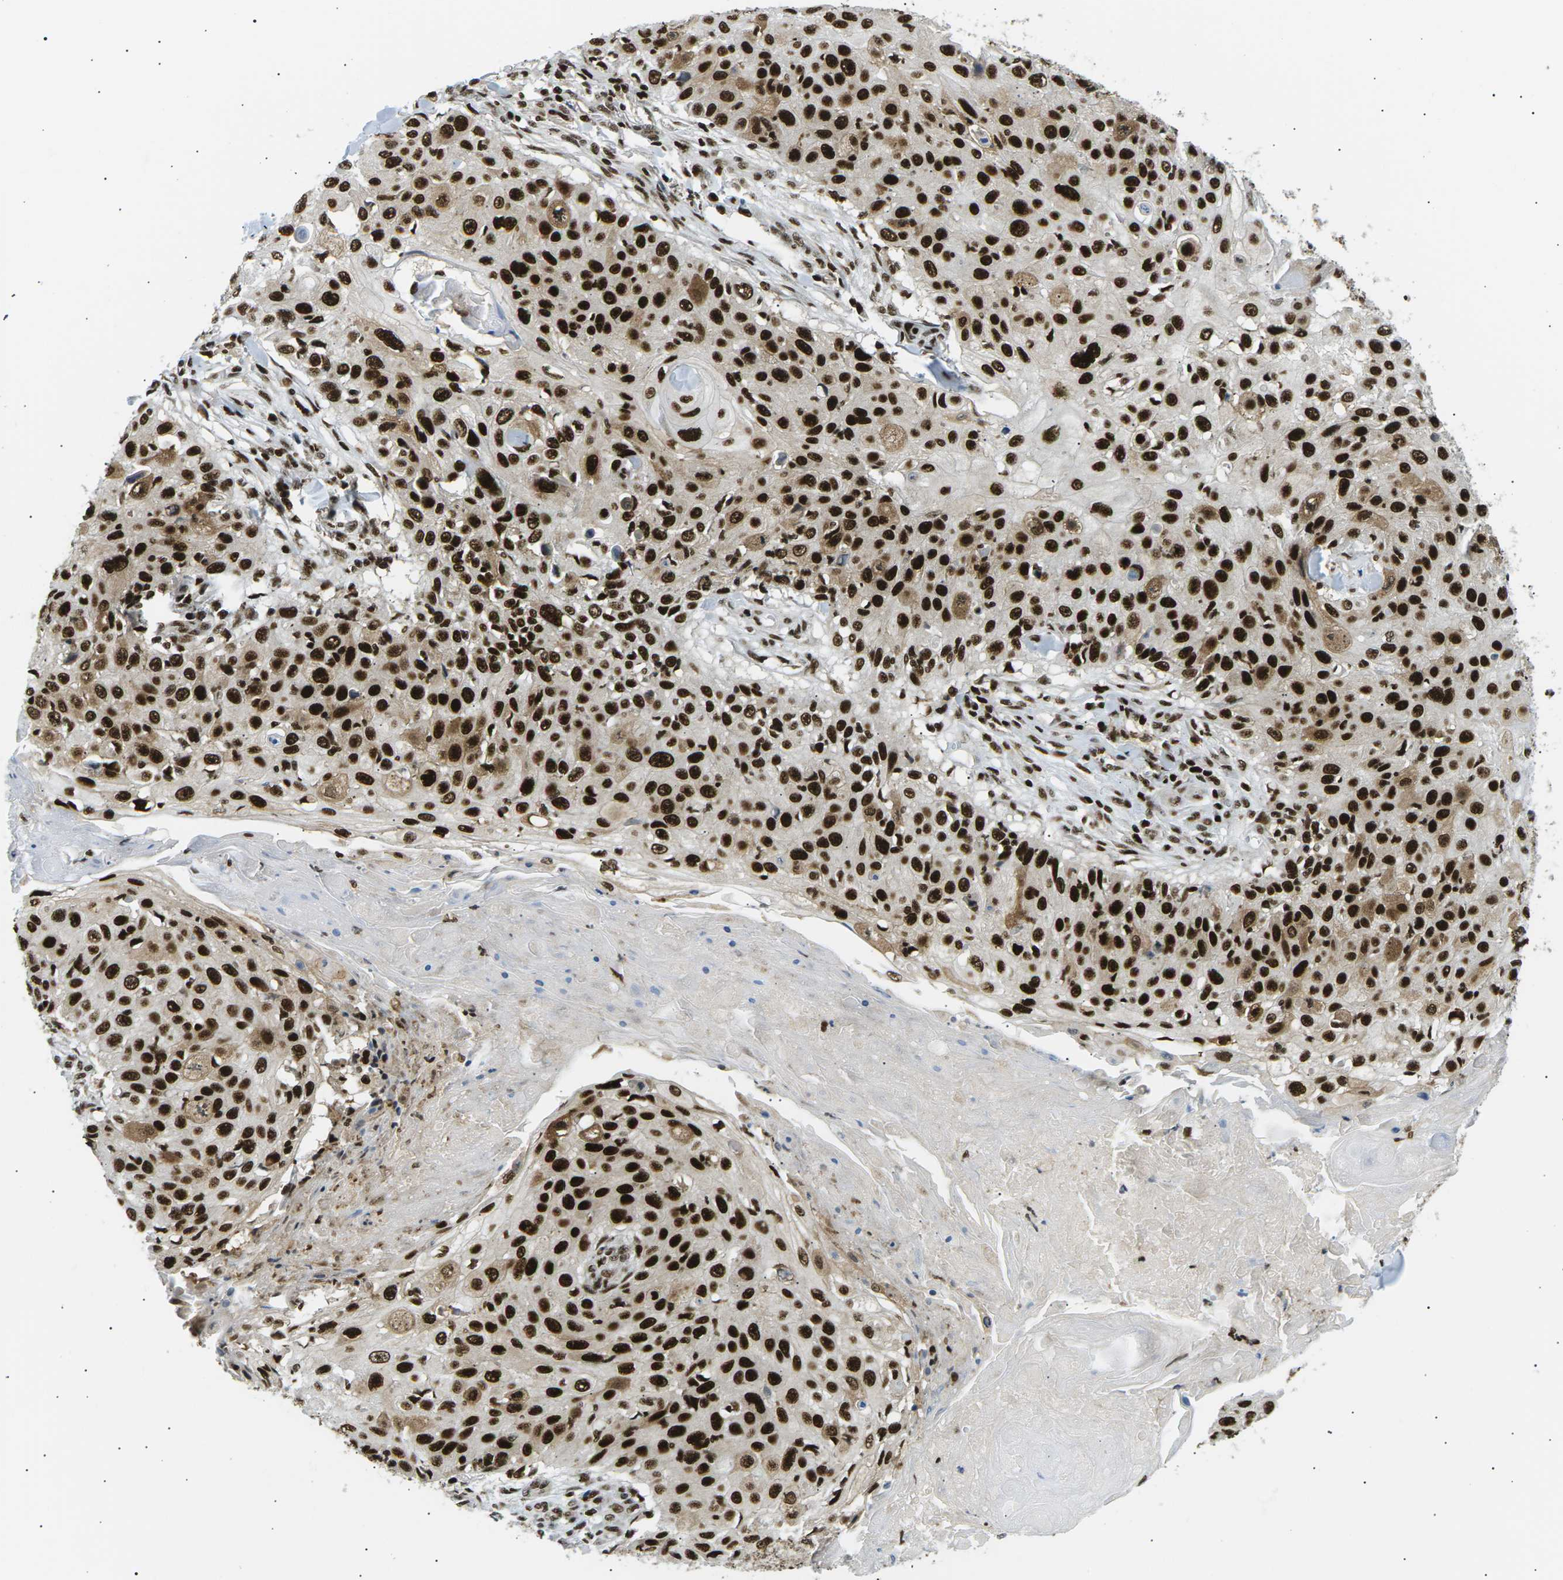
{"staining": {"intensity": "strong", "quantity": ">75%", "location": "nuclear"}, "tissue": "skin cancer", "cell_type": "Tumor cells", "image_type": "cancer", "snomed": [{"axis": "morphology", "description": "Squamous cell carcinoma, NOS"}, {"axis": "topography", "description": "Skin"}], "caption": "Skin squamous cell carcinoma stained for a protein shows strong nuclear positivity in tumor cells. (DAB IHC with brightfield microscopy, high magnification).", "gene": "RPA2", "patient": {"sex": "male", "age": 86}}